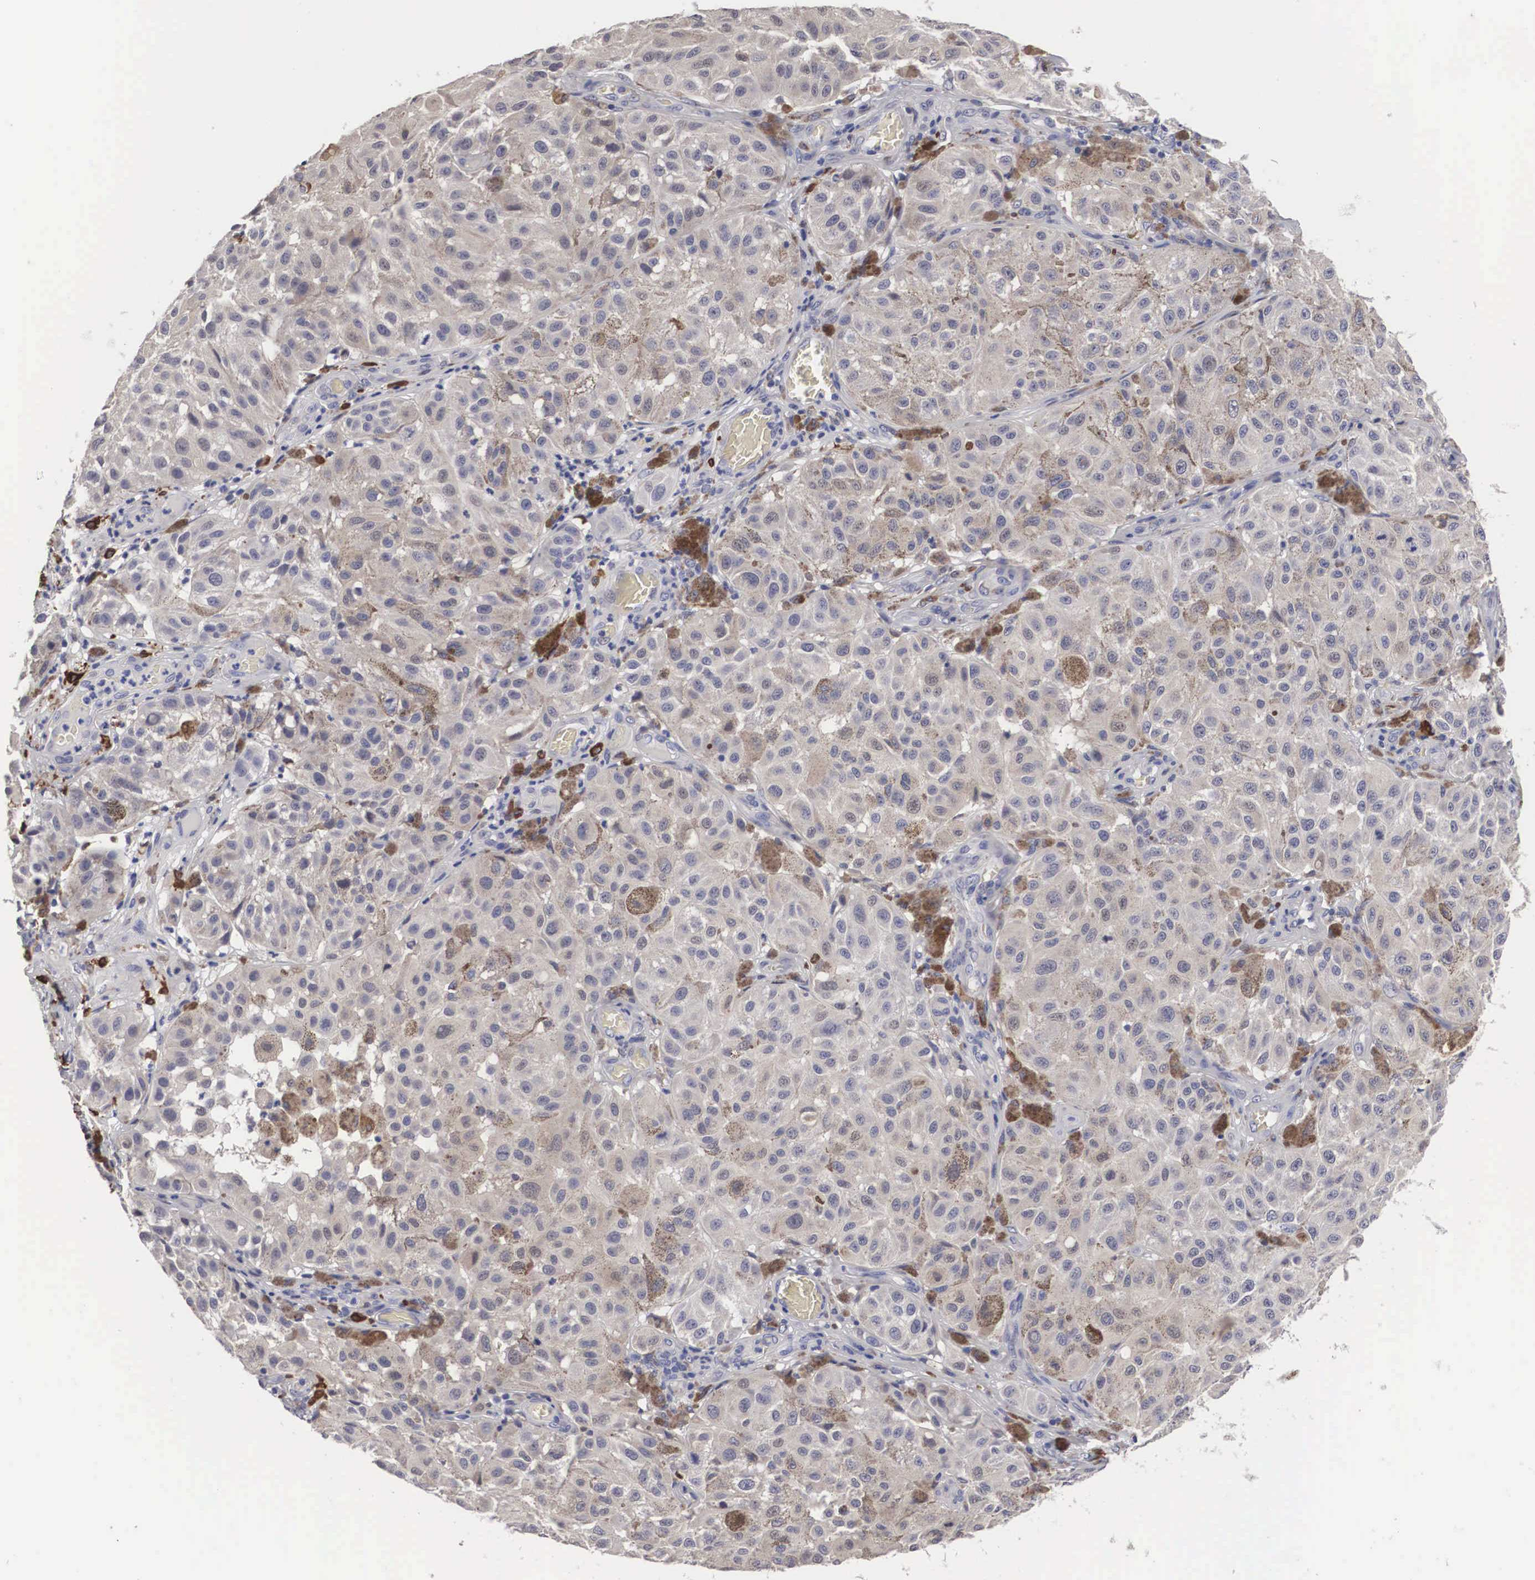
{"staining": {"intensity": "weak", "quantity": "25%-75%", "location": "cytoplasmic/membranous"}, "tissue": "melanoma", "cell_type": "Tumor cells", "image_type": "cancer", "snomed": [{"axis": "morphology", "description": "Malignant melanoma, NOS"}, {"axis": "topography", "description": "Skin"}], "caption": "IHC photomicrograph of neoplastic tissue: human melanoma stained using IHC demonstrates low levels of weak protein expression localized specifically in the cytoplasmic/membranous of tumor cells, appearing as a cytoplasmic/membranous brown color.", "gene": "HMOX1", "patient": {"sex": "female", "age": 64}}